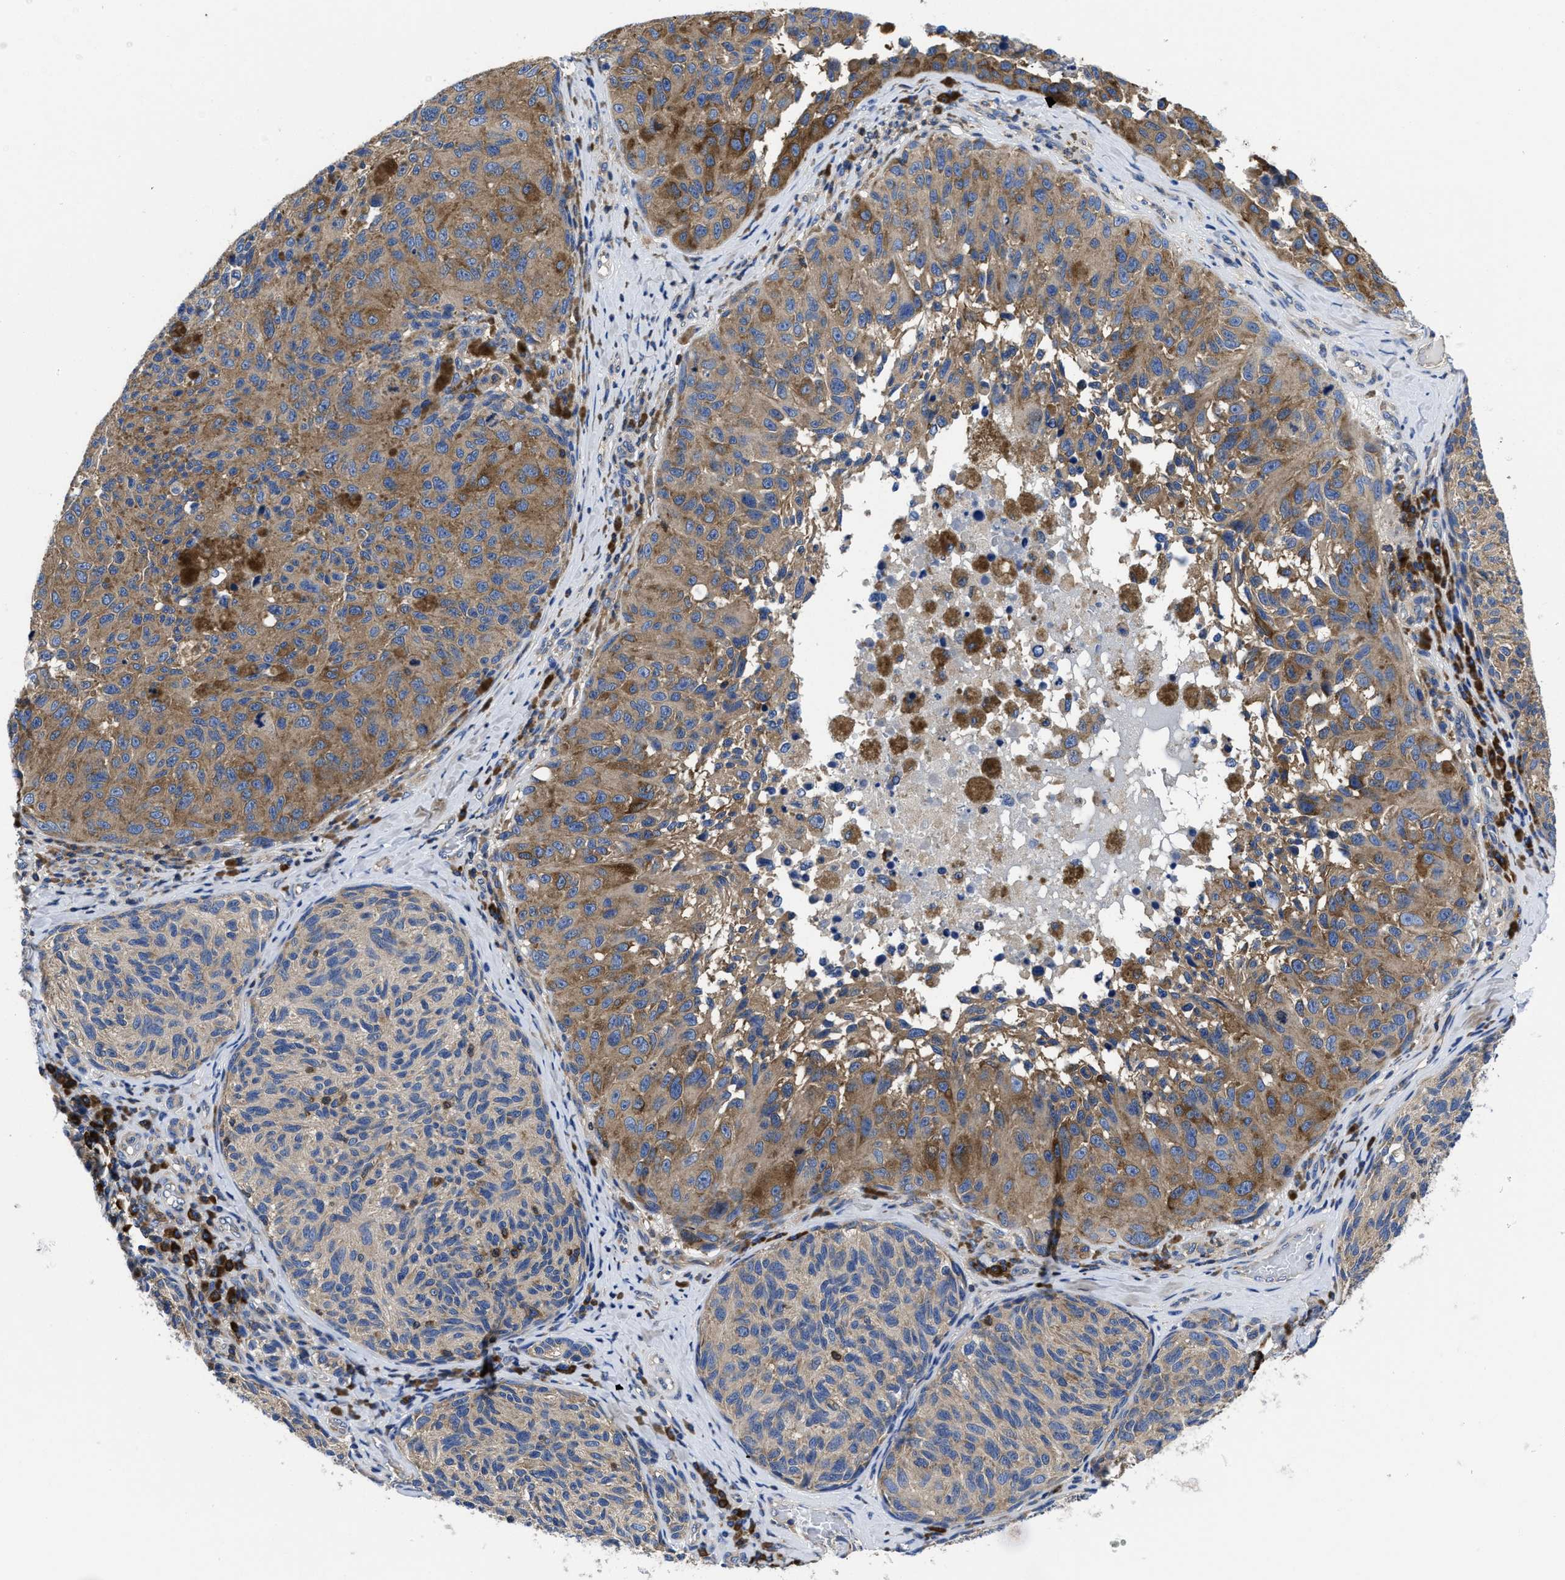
{"staining": {"intensity": "moderate", "quantity": ">75%", "location": "cytoplasmic/membranous"}, "tissue": "melanoma", "cell_type": "Tumor cells", "image_type": "cancer", "snomed": [{"axis": "morphology", "description": "Malignant melanoma, NOS"}, {"axis": "topography", "description": "Skin"}], "caption": "The immunohistochemical stain highlights moderate cytoplasmic/membranous staining in tumor cells of malignant melanoma tissue. Nuclei are stained in blue.", "gene": "YARS1", "patient": {"sex": "female", "age": 73}}